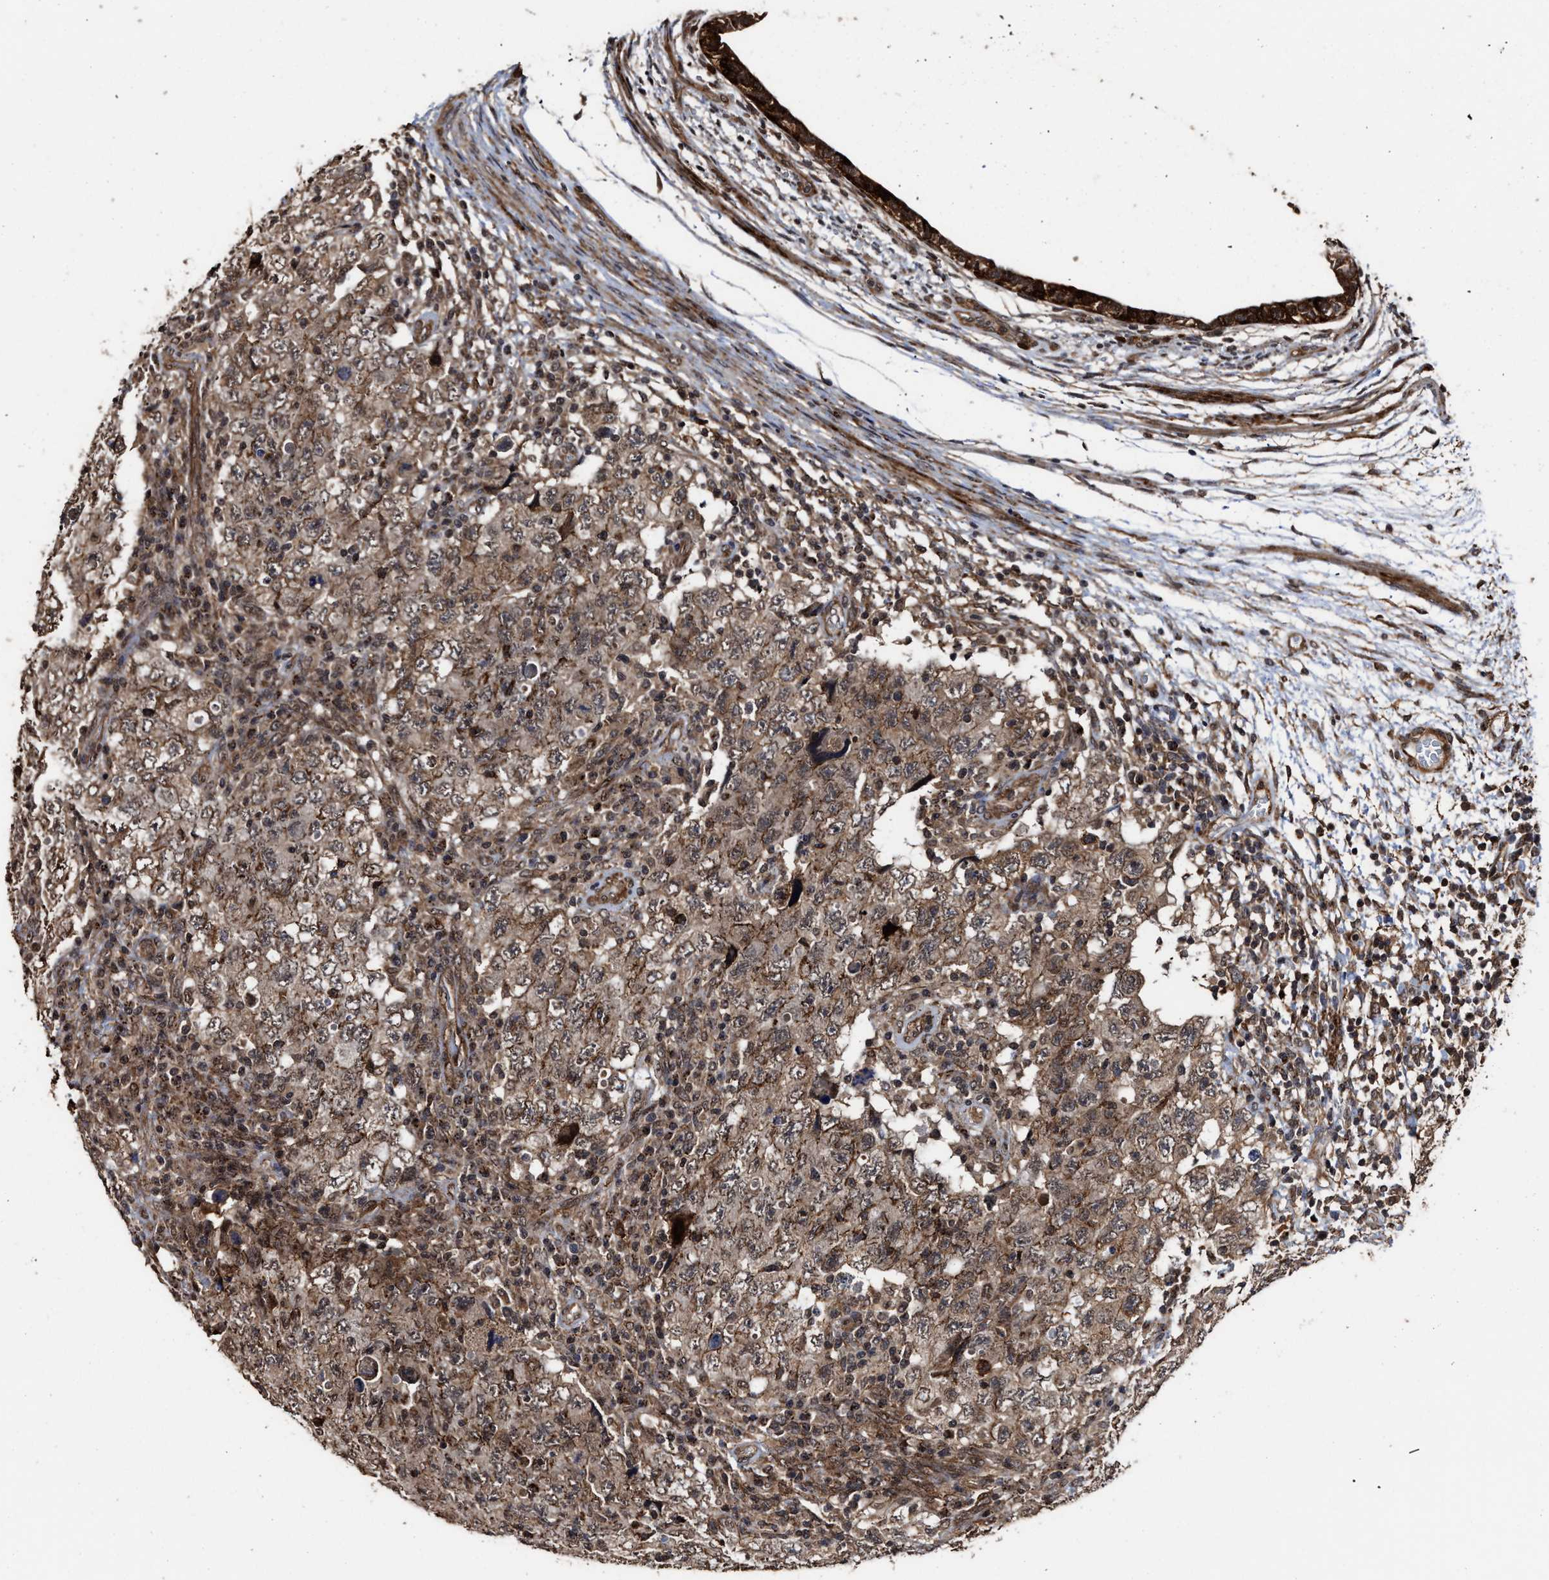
{"staining": {"intensity": "moderate", "quantity": ">75%", "location": "cytoplasmic/membranous"}, "tissue": "testis cancer", "cell_type": "Tumor cells", "image_type": "cancer", "snomed": [{"axis": "morphology", "description": "Carcinoma, Embryonal, NOS"}, {"axis": "topography", "description": "Testis"}], "caption": "The histopathology image shows a brown stain indicating the presence of a protein in the cytoplasmic/membranous of tumor cells in testis cancer (embryonal carcinoma).", "gene": "SEPTIN2", "patient": {"sex": "male", "age": 26}}